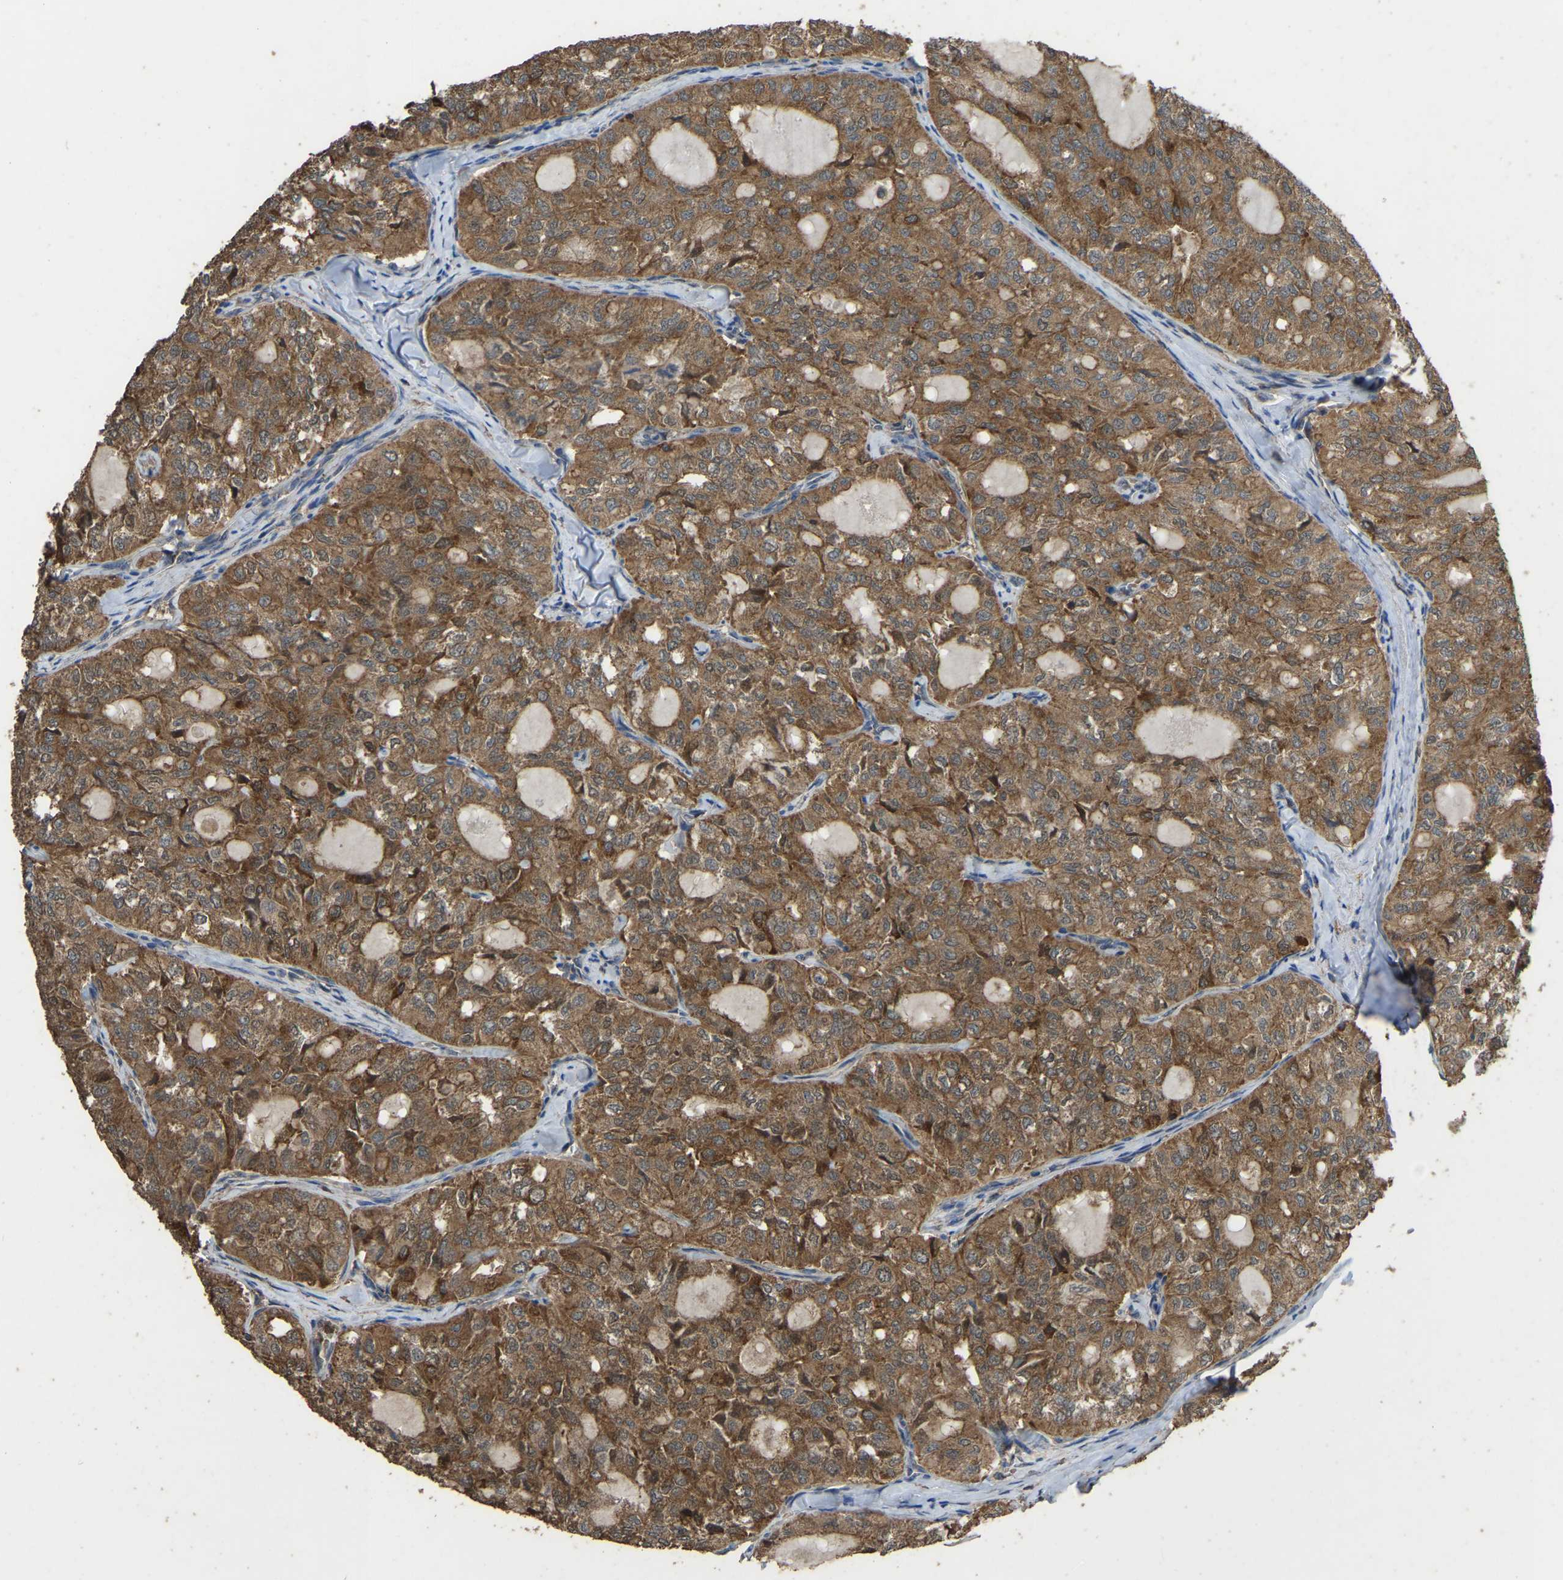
{"staining": {"intensity": "strong", "quantity": ">75%", "location": "cytoplasmic/membranous"}, "tissue": "thyroid cancer", "cell_type": "Tumor cells", "image_type": "cancer", "snomed": [{"axis": "morphology", "description": "Follicular adenoma carcinoma, NOS"}, {"axis": "topography", "description": "Thyroid gland"}], "caption": "Follicular adenoma carcinoma (thyroid) was stained to show a protein in brown. There is high levels of strong cytoplasmic/membranous staining in approximately >75% of tumor cells. The staining is performed using DAB (3,3'-diaminobenzidine) brown chromogen to label protein expression. The nuclei are counter-stained blue using hematoxylin.", "gene": "FHIT", "patient": {"sex": "male", "age": 75}}